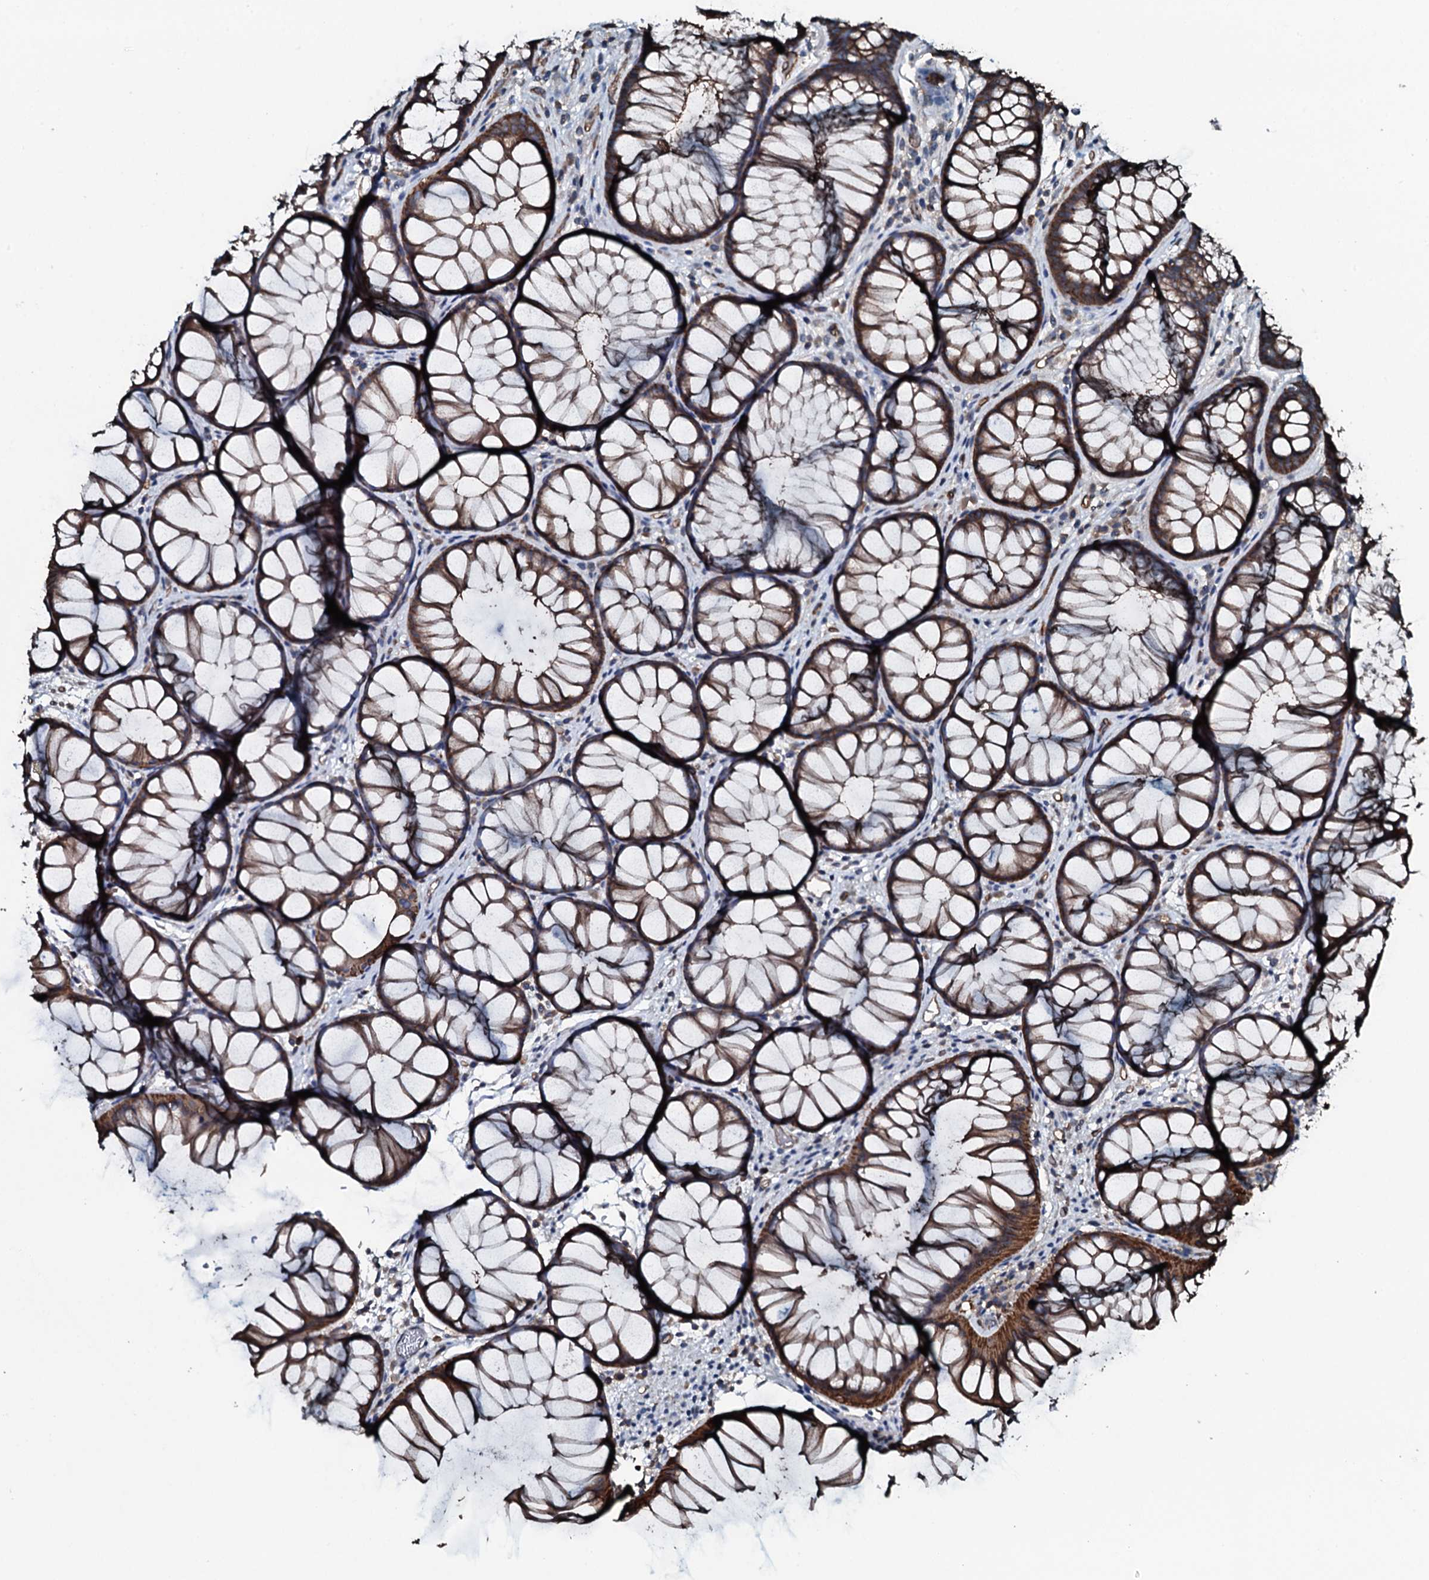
{"staining": {"intensity": "strong", "quantity": ">75%", "location": "cytoplasmic/membranous"}, "tissue": "colon", "cell_type": "Endothelial cells", "image_type": "normal", "snomed": [{"axis": "morphology", "description": "Normal tissue, NOS"}, {"axis": "topography", "description": "Colon"}], "caption": "Benign colon shows strong cytoplasmic/membranous expression in about >75% of endothelial cells, visualized by immunohistochemistry.", "gene": "SLC25A38", "patient": {"sex": "female", "age": 82}}